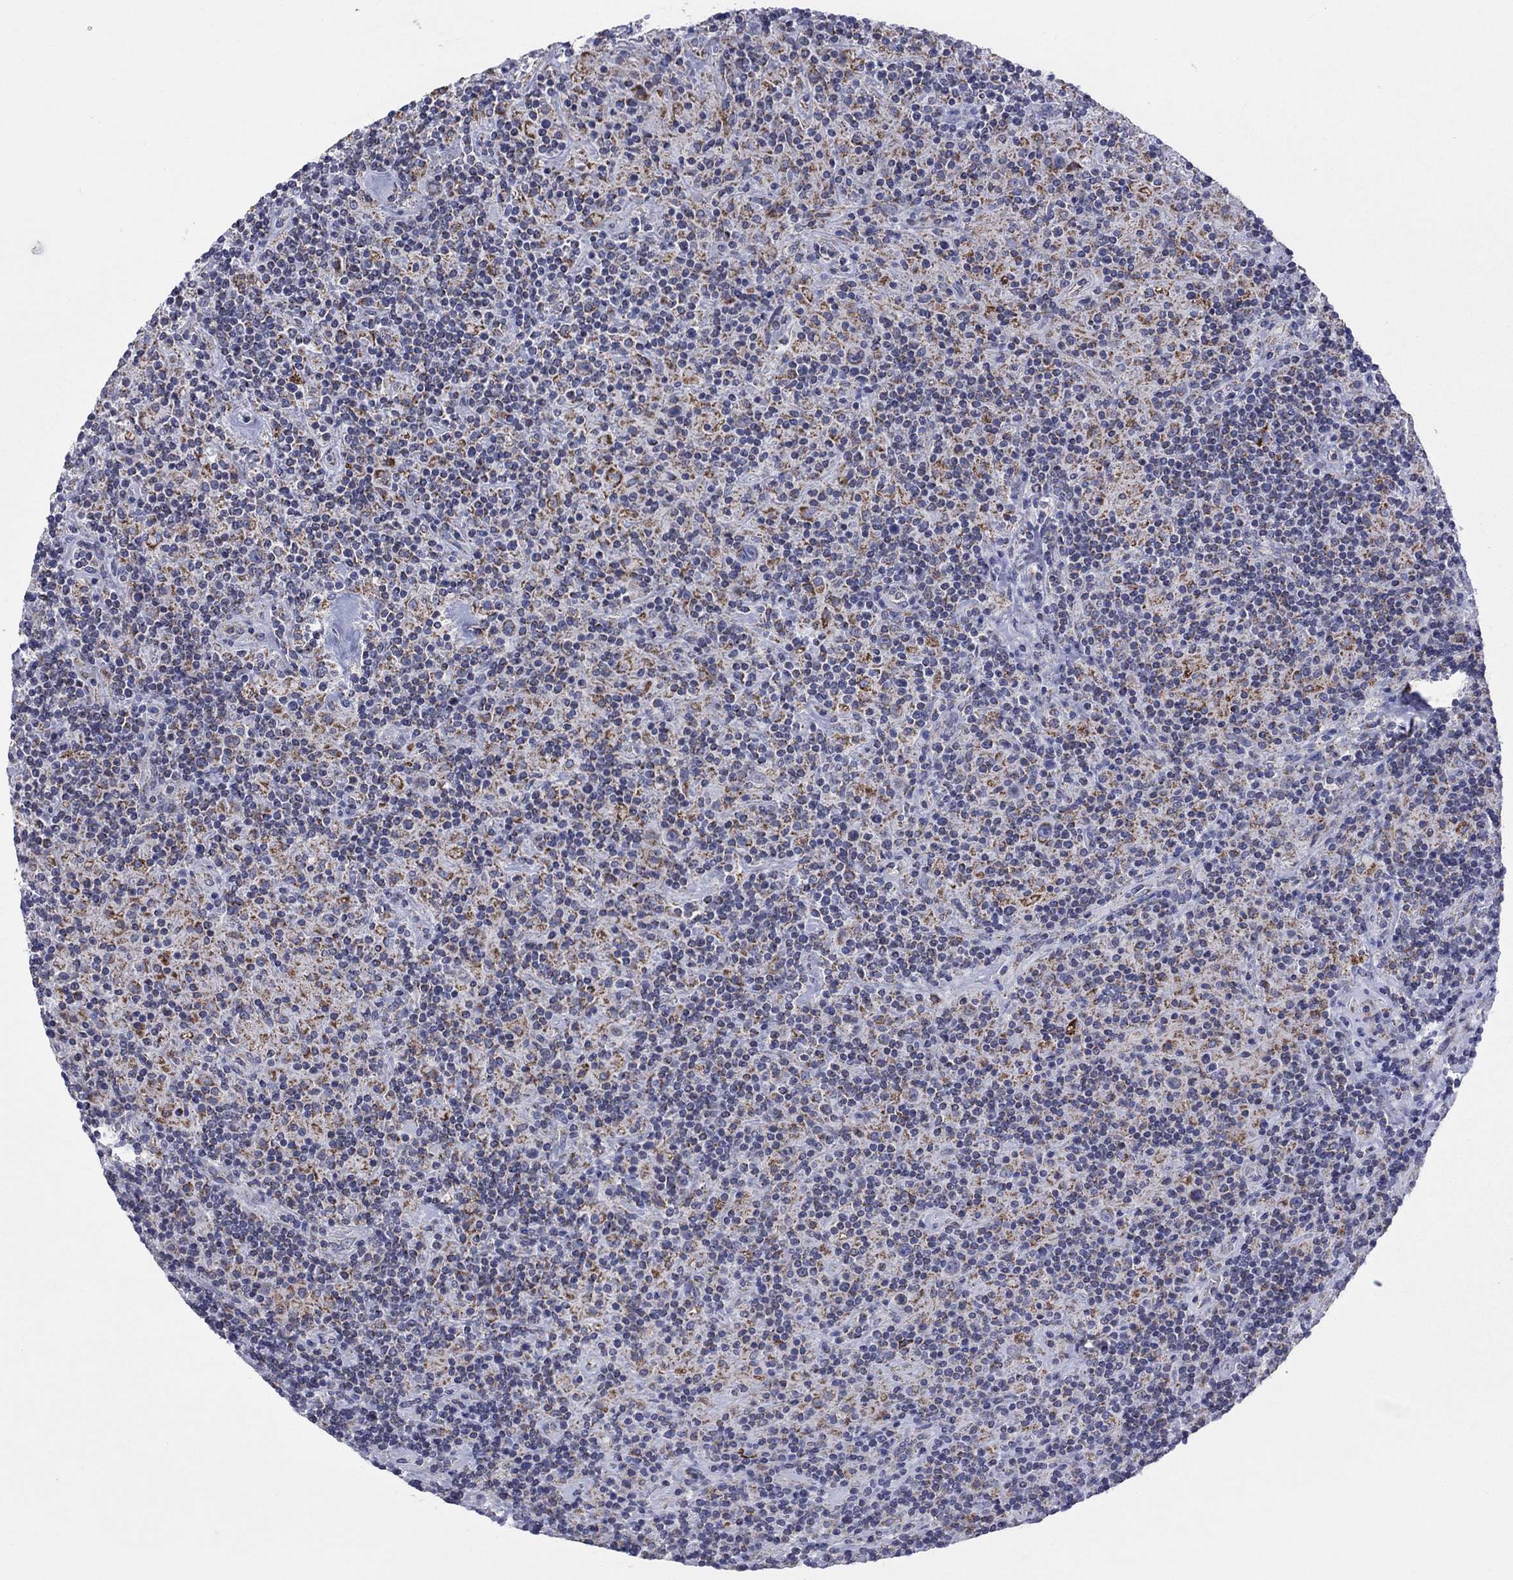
{"staining": {"intensity": "negative", "quantity": "none", "location": "none"}, "tissue": "lymphoma", "cell_type": "Tumor cells", "image_type": "cancer", "snomed": [{"axis": "morphology", "description": "Hodgkin's disease, NOS"}, {"axis": "topography", "description": "Lymph node"}], "caption": "Tumor cells show no significant staining in lymphoma. (Immunohistochemistry, brightfield microscopy, high magnification).", "gene": "KISS1R", "patient": {"sex": "male", "age": 70}}